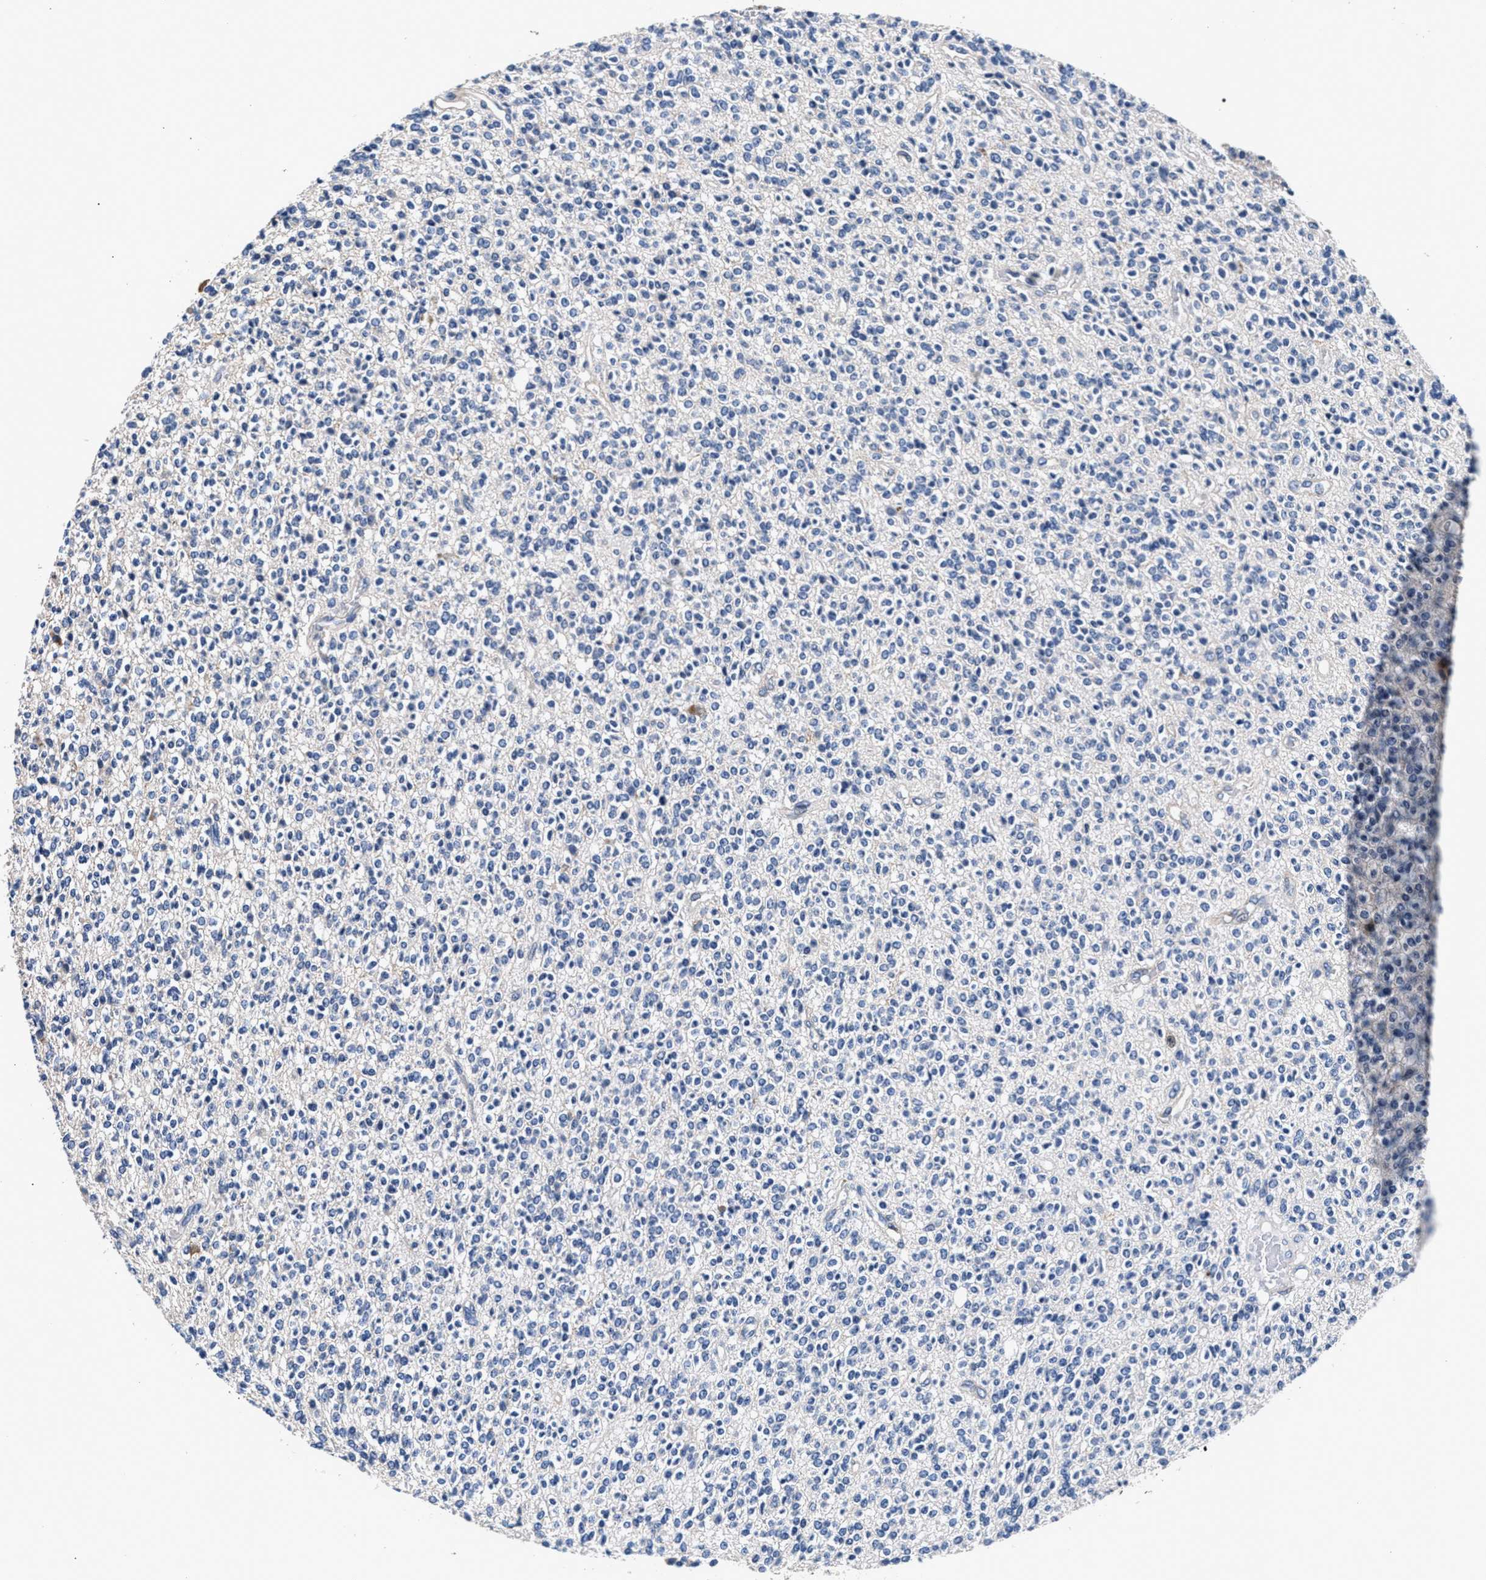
{"staining": {"intensity": "negative", "quantity": "none", "location": "none"}, "tissue": "glioma", "cell_type": "Tumor cells", "image_type": "cancer", "snomed": [{"axis": "morphology", "description": "Glioma, malignant, High grade"}, {"axis": "topography", "description": "Brain"}], "caption": "High magnification brightfield microscopy of malignant glioma (high-grade) stained with DAB (brown) and counterstained with hematoxylin (blue): tumor cells show no significant expression. (DAB (3,3'-diaminobenzidine) IHC, high magnification).", "gene": "PHF24", "patient": {"sex": "male", "age": 34}}